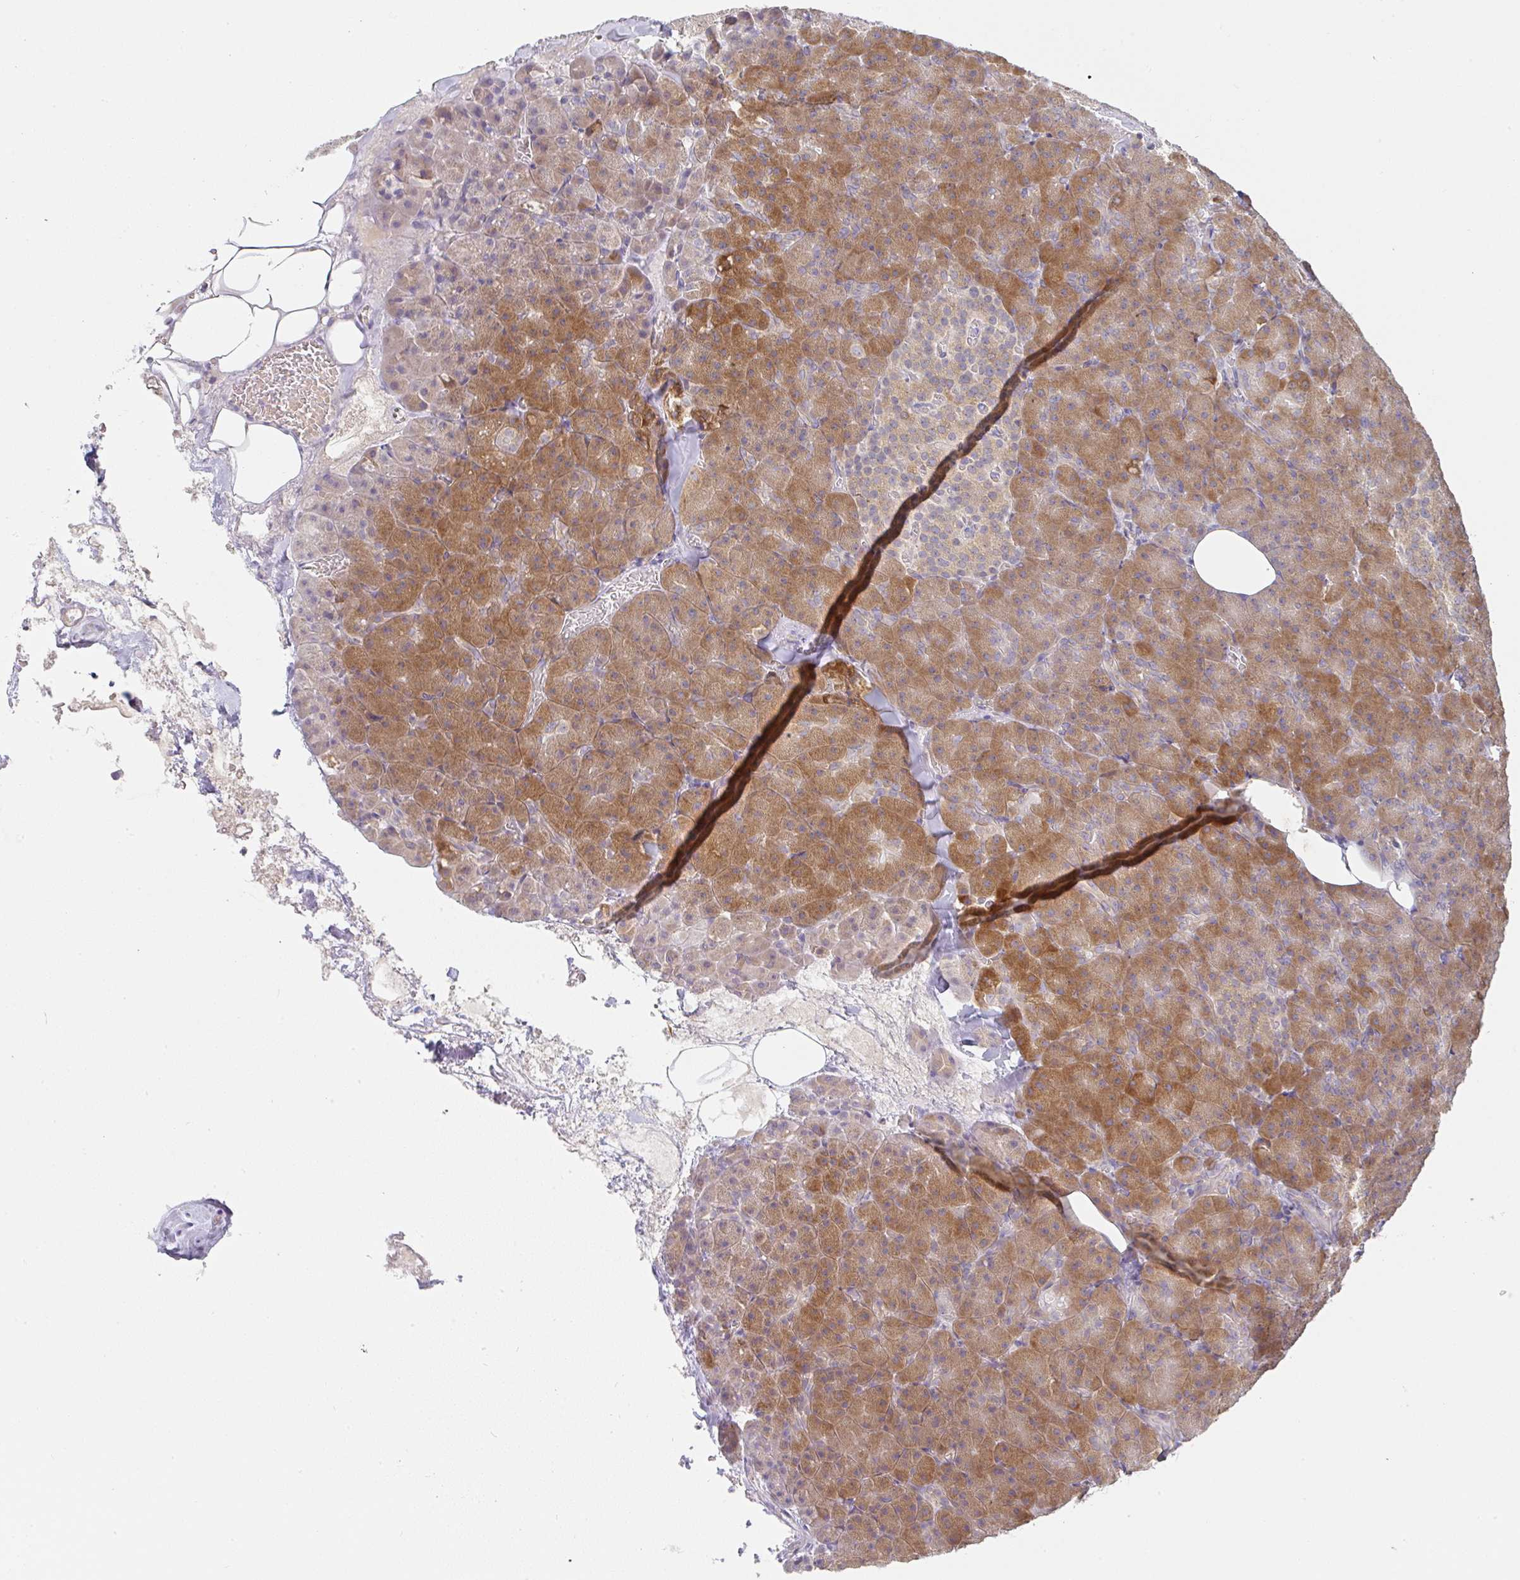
{"staining": {"intensity": "moderate", "quantity": ">75%", "location": "cytoplasmic/membranous"}, "tissue": "pancreas", "cell_type": "Exocrine glandular cells", "image_type": "normal", "snomed": [{"axis": "morphology", "description": "Normal tissue, NOS"}, {"axis": "topography", "description": "Pancreas"}], "caption": "DAB (3,3'-diaminobenzidine) immunohistochemical staining of normal pancreas displays moderate cytoplasmic/membranous protein expression in about >75% of exocrine glandular cells. (DAB (3,3'-diaminobenzidine) IHC with brightfield microscopy, high magnification).", "gene": "DERL2", "patient": {"sex": "female", "age": 74}}